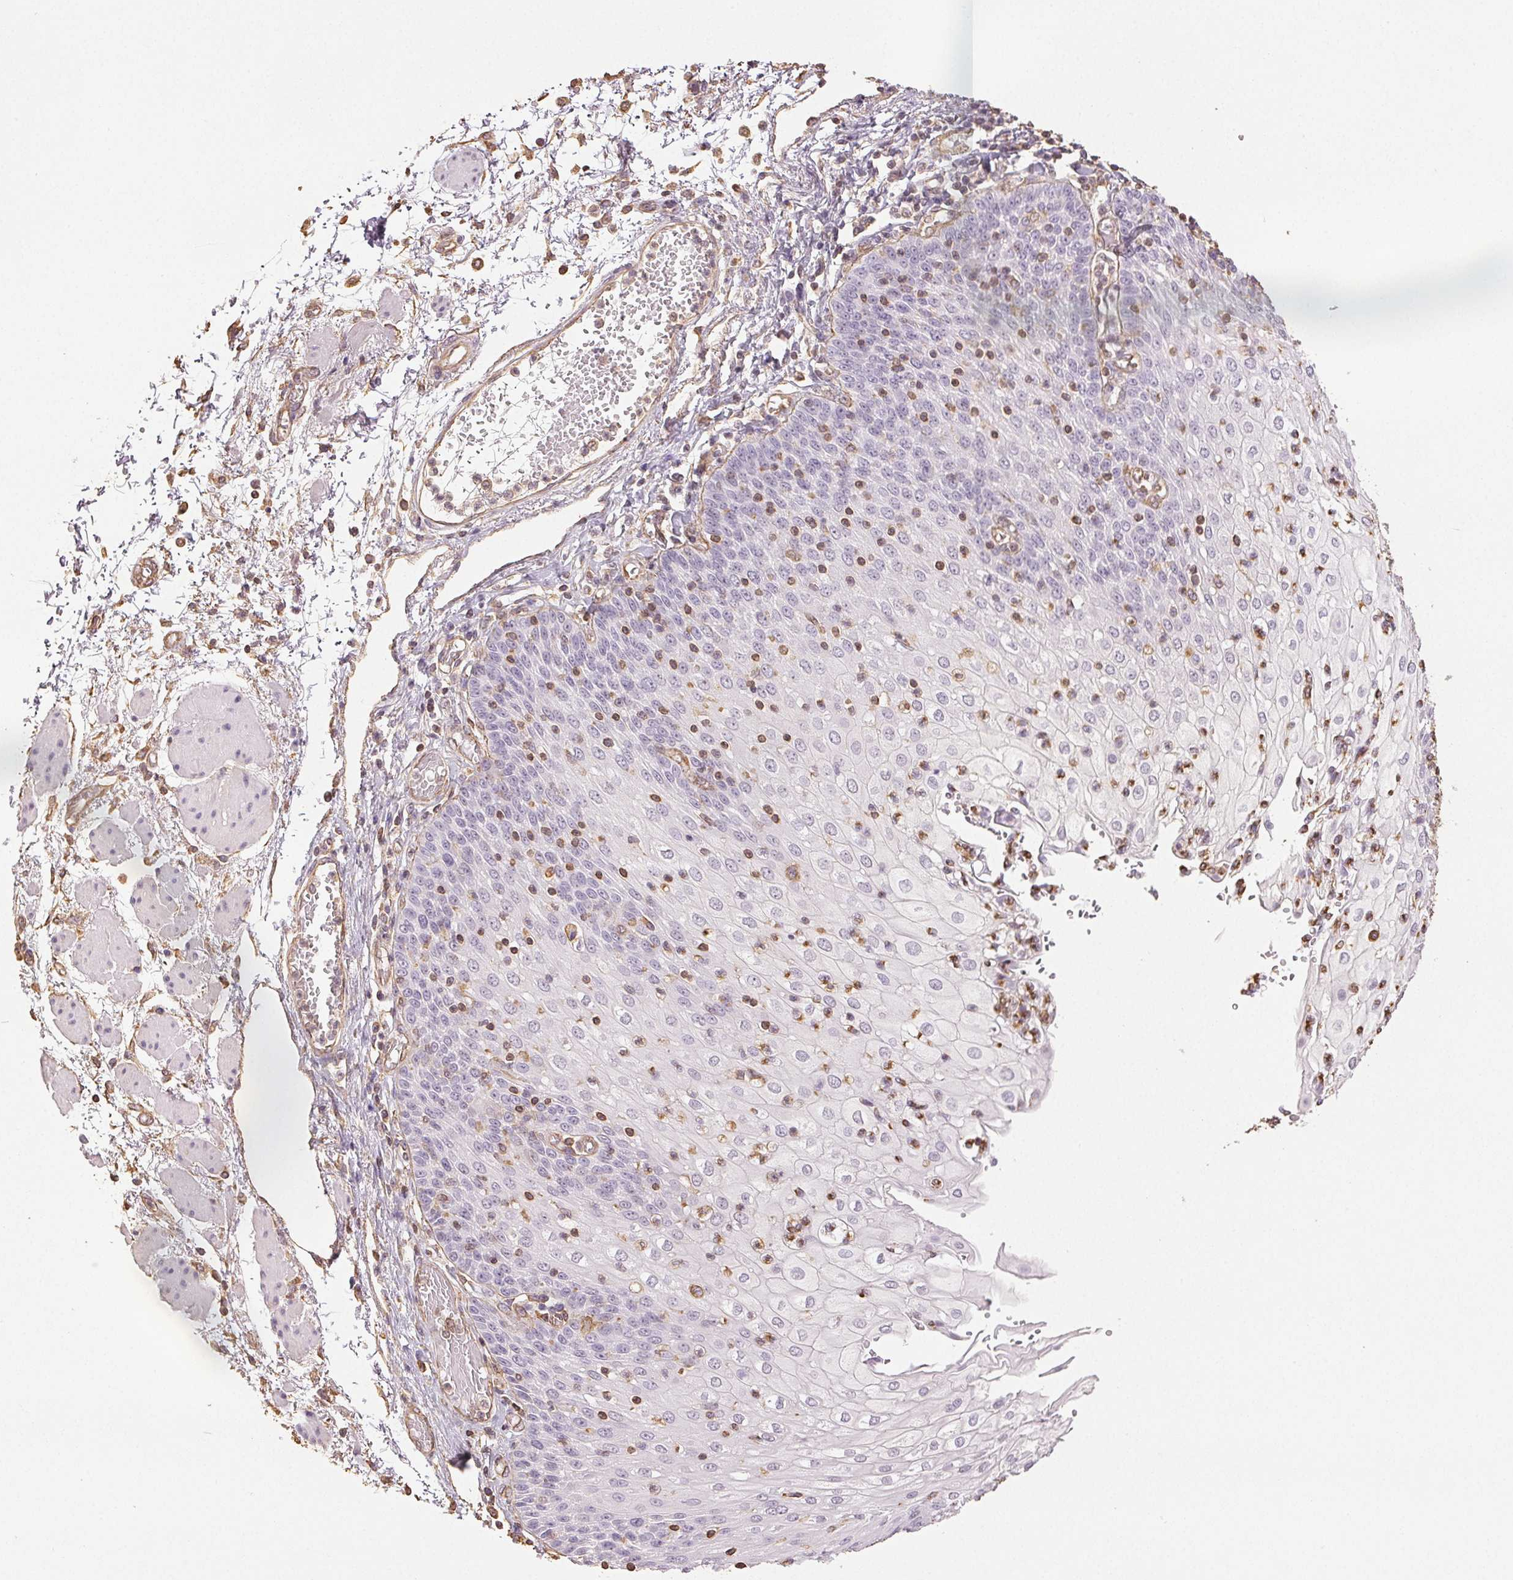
{"staining": {"intensity": "negative", "quantity": "none", "location": "none"}, "tissue": "esophagus", "cell_type": "Squamous epithelial cells", "image_type": "normal", "snomed": [{"axis": "morphology", "description": "Normal tissue, NOS"}, {"axis": "morphology", "description": "Adenocarcinoma, NOS"}, {"axis": "topography", "description": "Esophagus"}], "caption": "High power microscopy photomicrograph of an IHC photomicrograph of benign esophagus, revealing no significant positivity in squamous epithelial cells.", "gene": "COL7A1", "patient": {"sex": "male", "age": 81}}